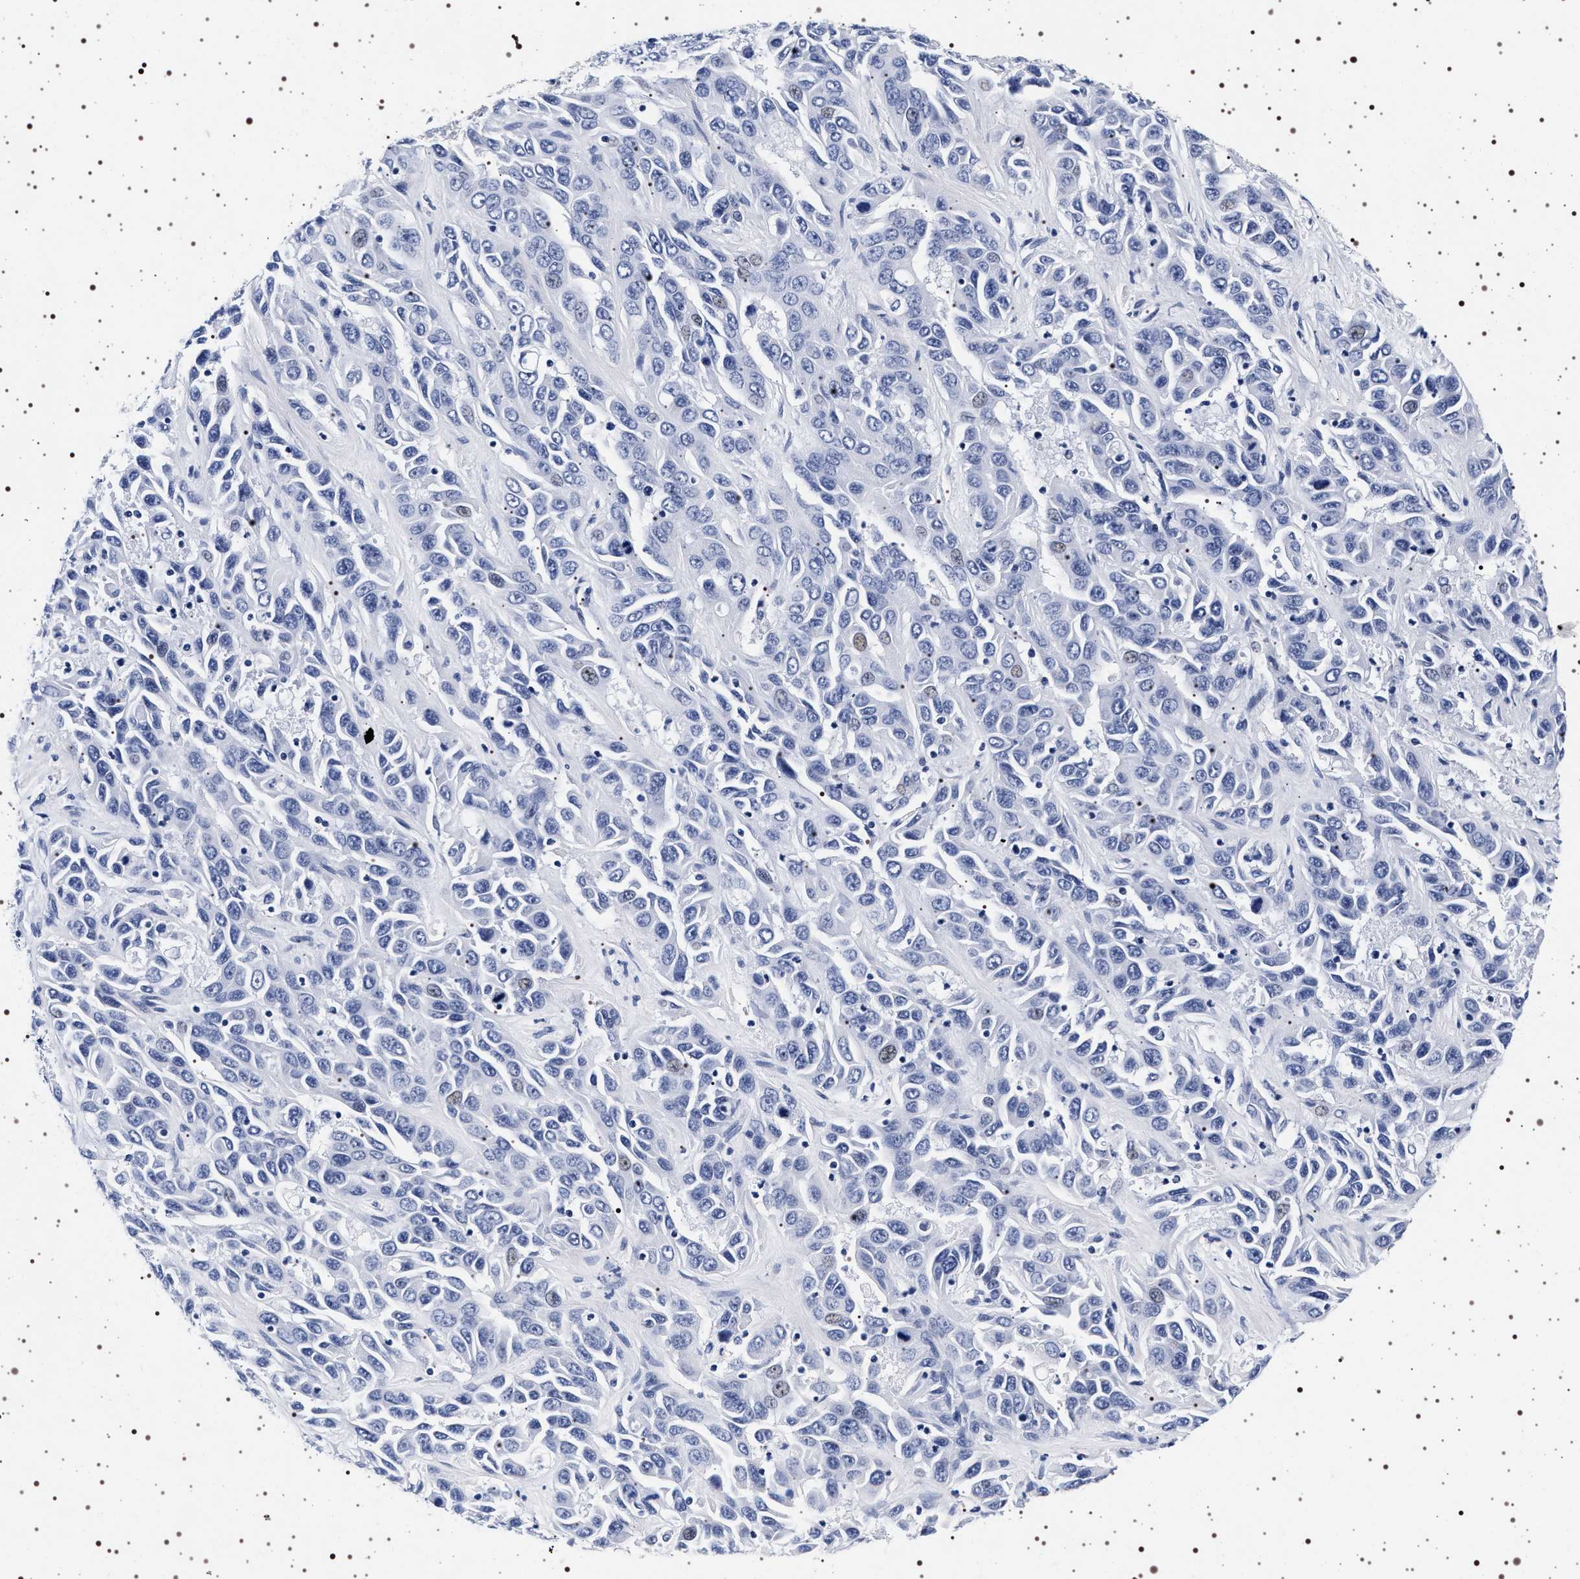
{"staining": {"intensity": "negative", "quantity": "none", "location": "none"}, "tissue": "liver cancer", "cell_type": "Tumor cells", "image_type": "cancer", "snomed": [{"axis": "morphology", "description": "Cholangiocarcinoma"}, {"axis": "topography", "description": "Liver"}], "caption": "This is an immunohistochemistry (IHC) image of liver cancer (cholangiocarcinoma). There is no expression in tumor cells.", "gene": "SYN1", "patient": {"sex": "female", "age": 52}}